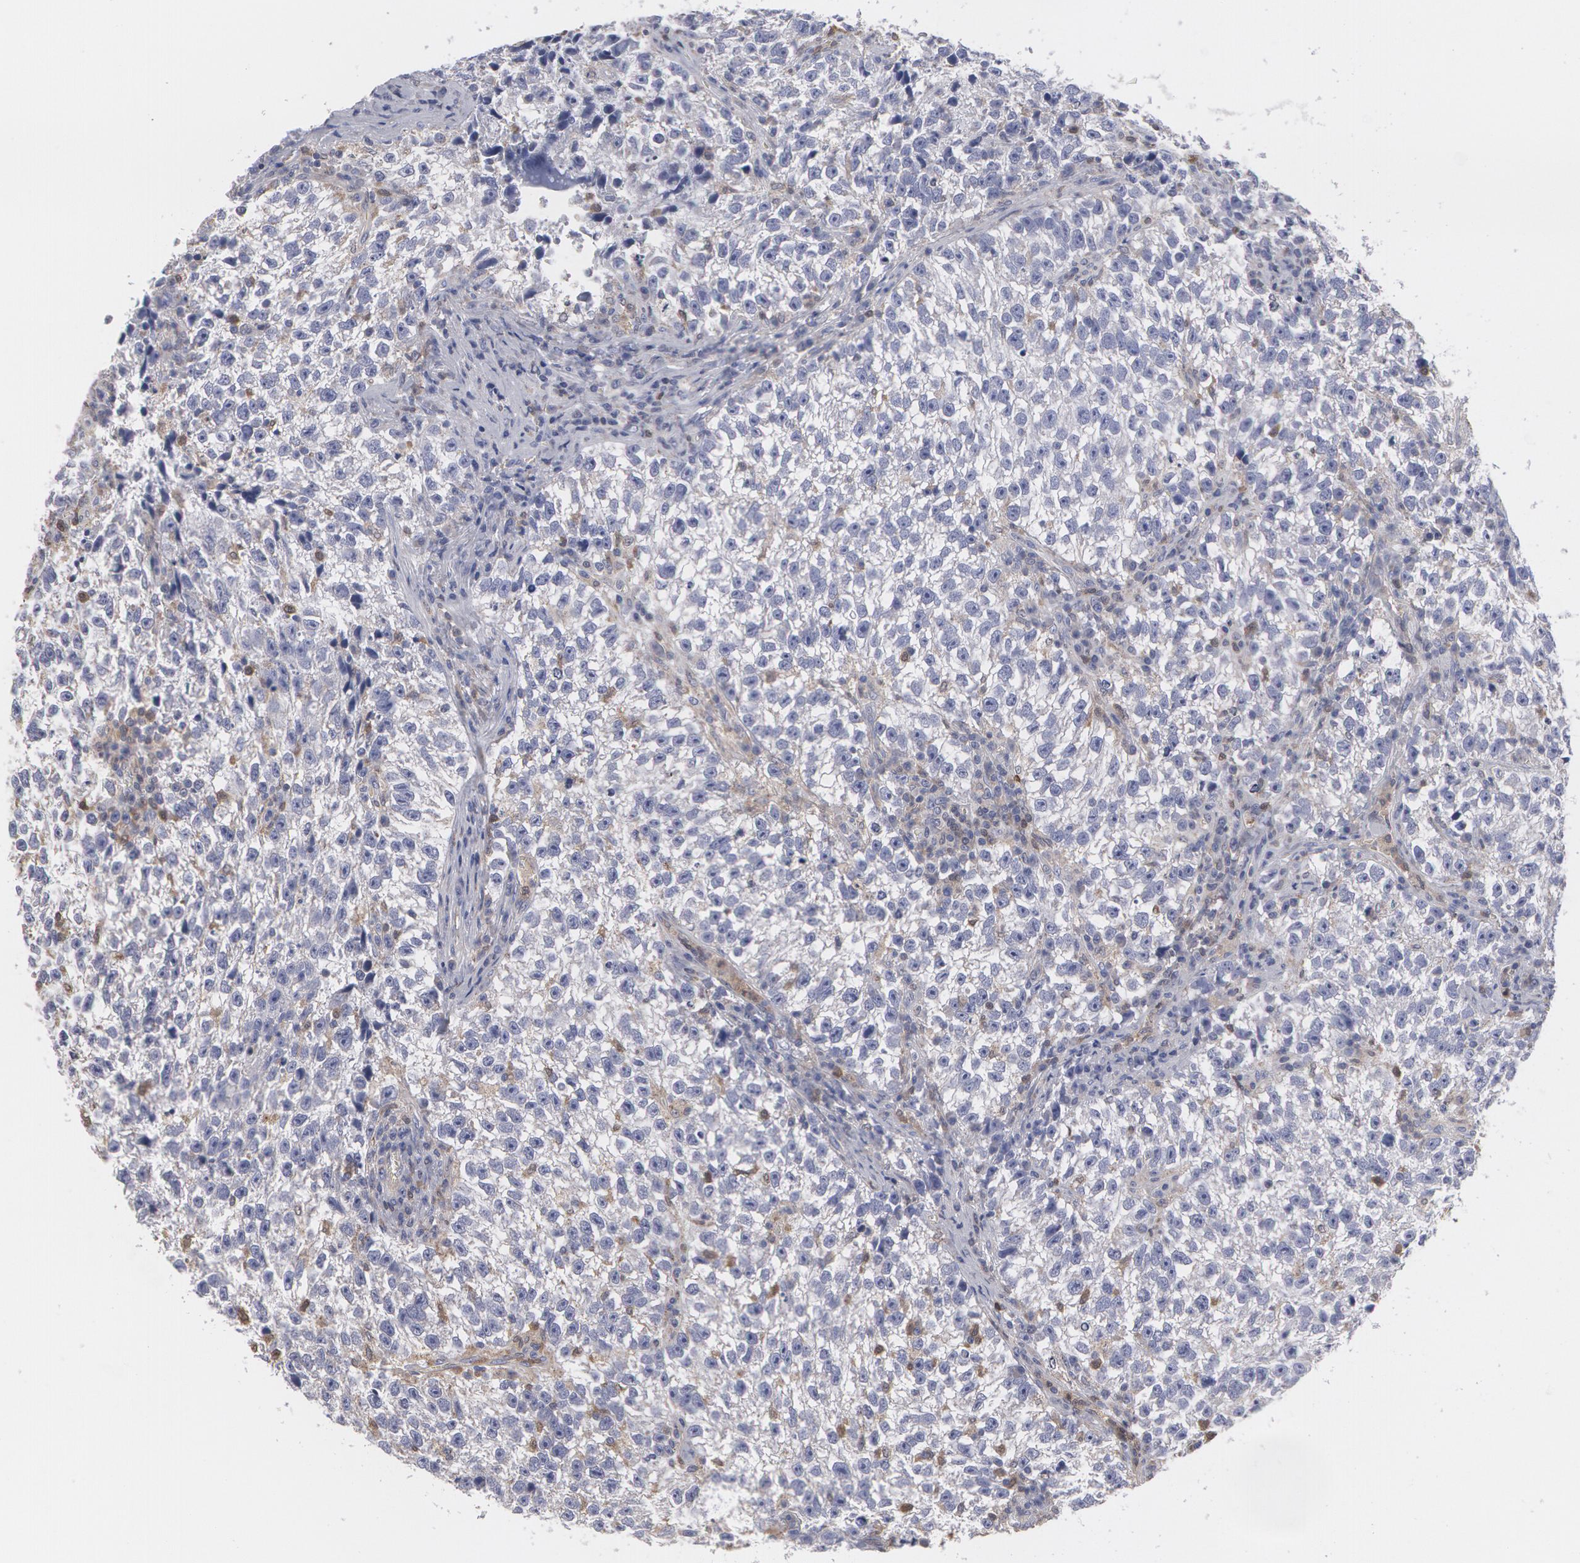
{"staining": {"intensity": "weak", "quantity": "25%-75%", "location": "cytoplasmic/membranous"}, "tissue": "testis cancer", "cell_type": "Tumor cells", "image_type": "cancer", "snomed": [{"axis": "morphology", "description": "Seminoma, NOS"}, {"axis": "topography", "description": "Testis"}], "caption": "This histopathology image shows immunohistochemistry staining of human testis cancer, with low weak cytoplasmic/membranous expression in approximately 25%-75% of tumor cells.", "gene": "CAT", "patient": {"sex": "male", "age": 38}}